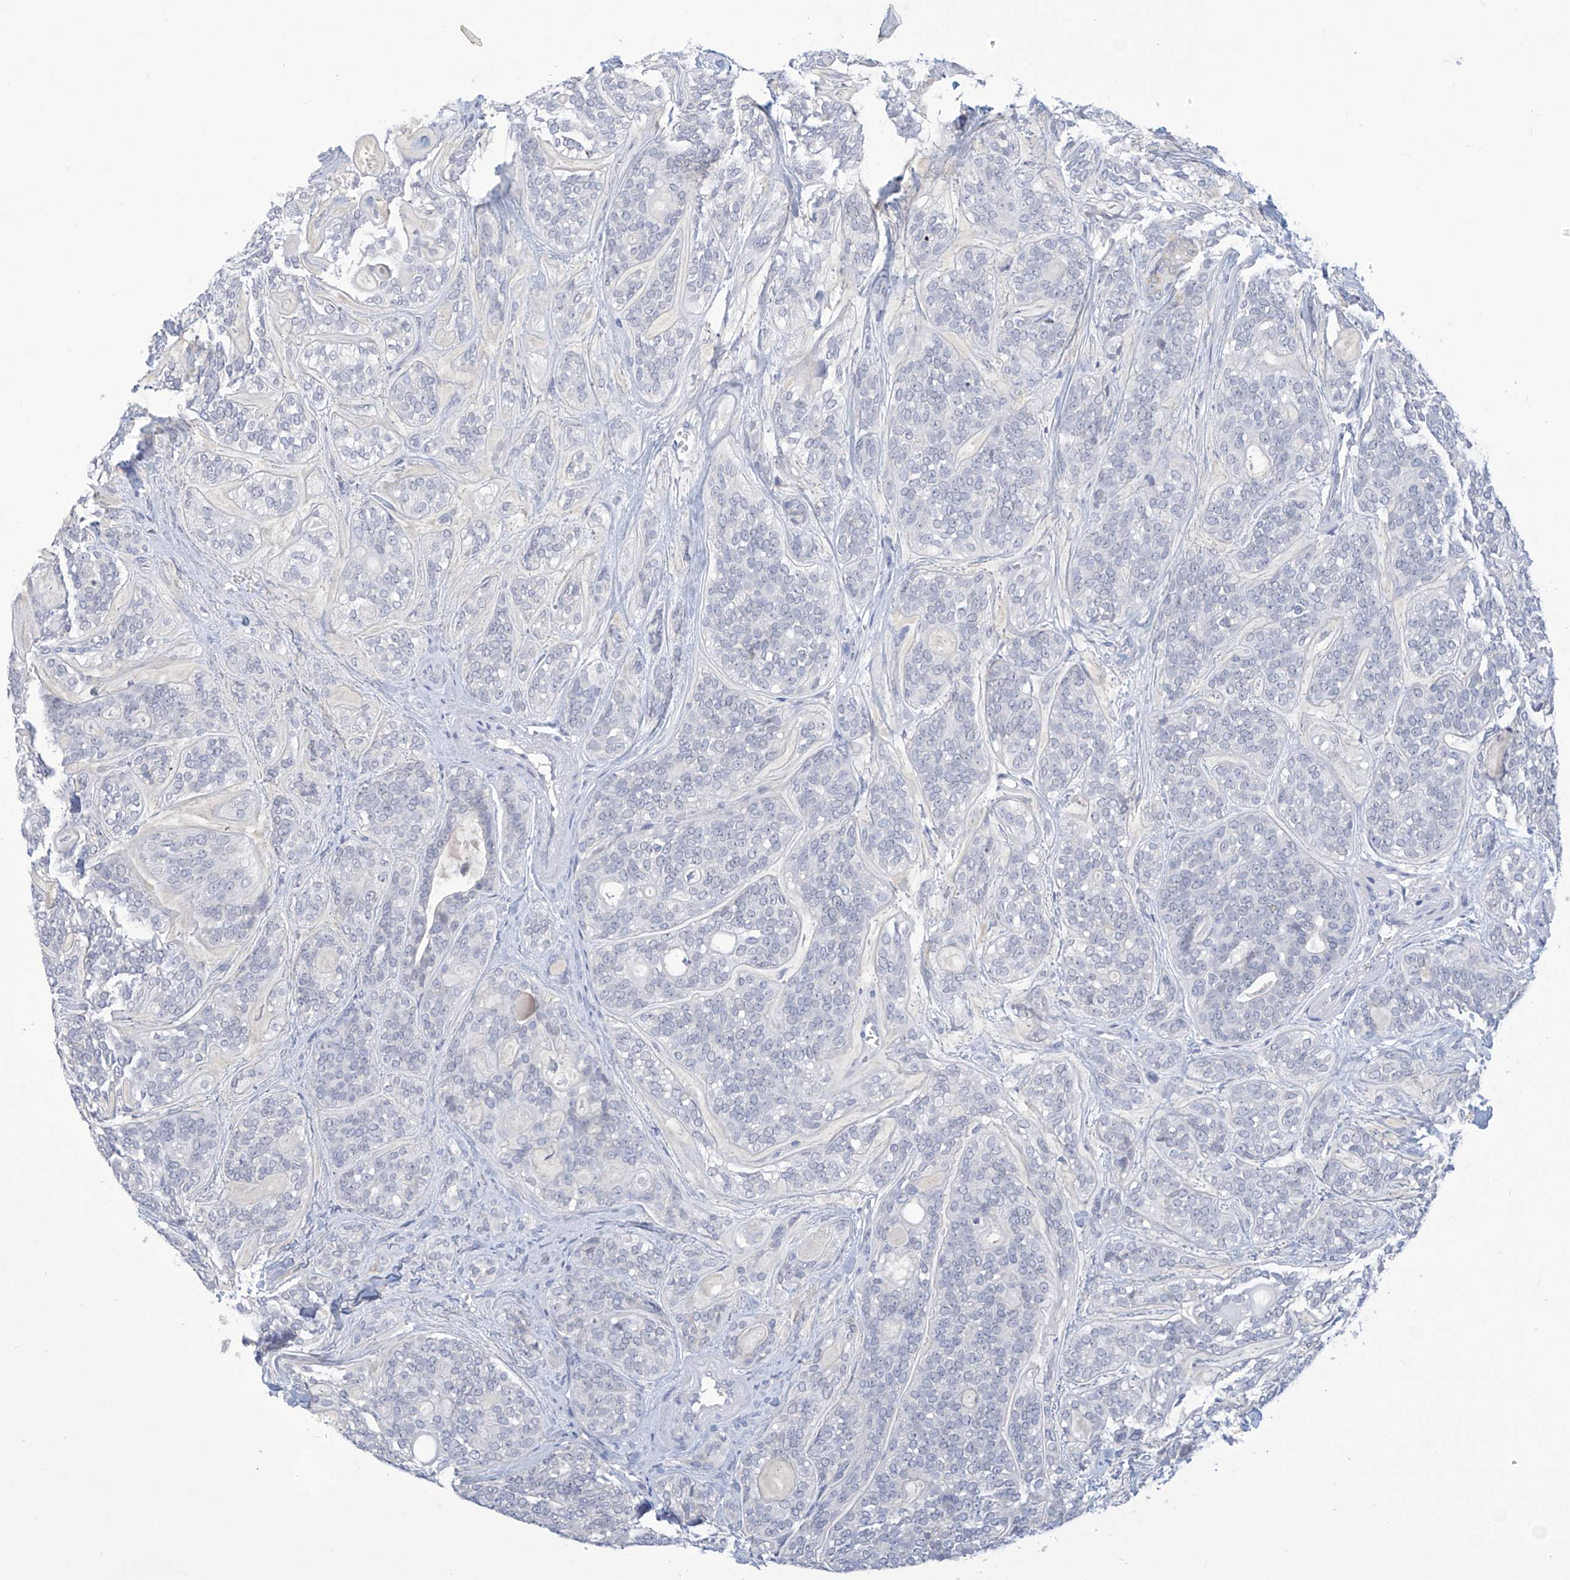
{"staining": {"intensity": "negative", "quantity": "none", "location": "none"}, "tissue": "head and neck cancer", "cell_type": "Tumor cells", "image_type": "cancer", "snomed": [{"axis": "morphology", "description": "Adenocarcinoma, NOS"}, {"axis": "topography", "description": "Head-Neck"}], "caption": "Immunohistochemistry photomicrograph of human head and neck adenocarcinoma stained for a protein (brown), which reveals no expression in tumor cells.", "gene": "IBA57", "patient": {"sex": "male", "age": 66}}